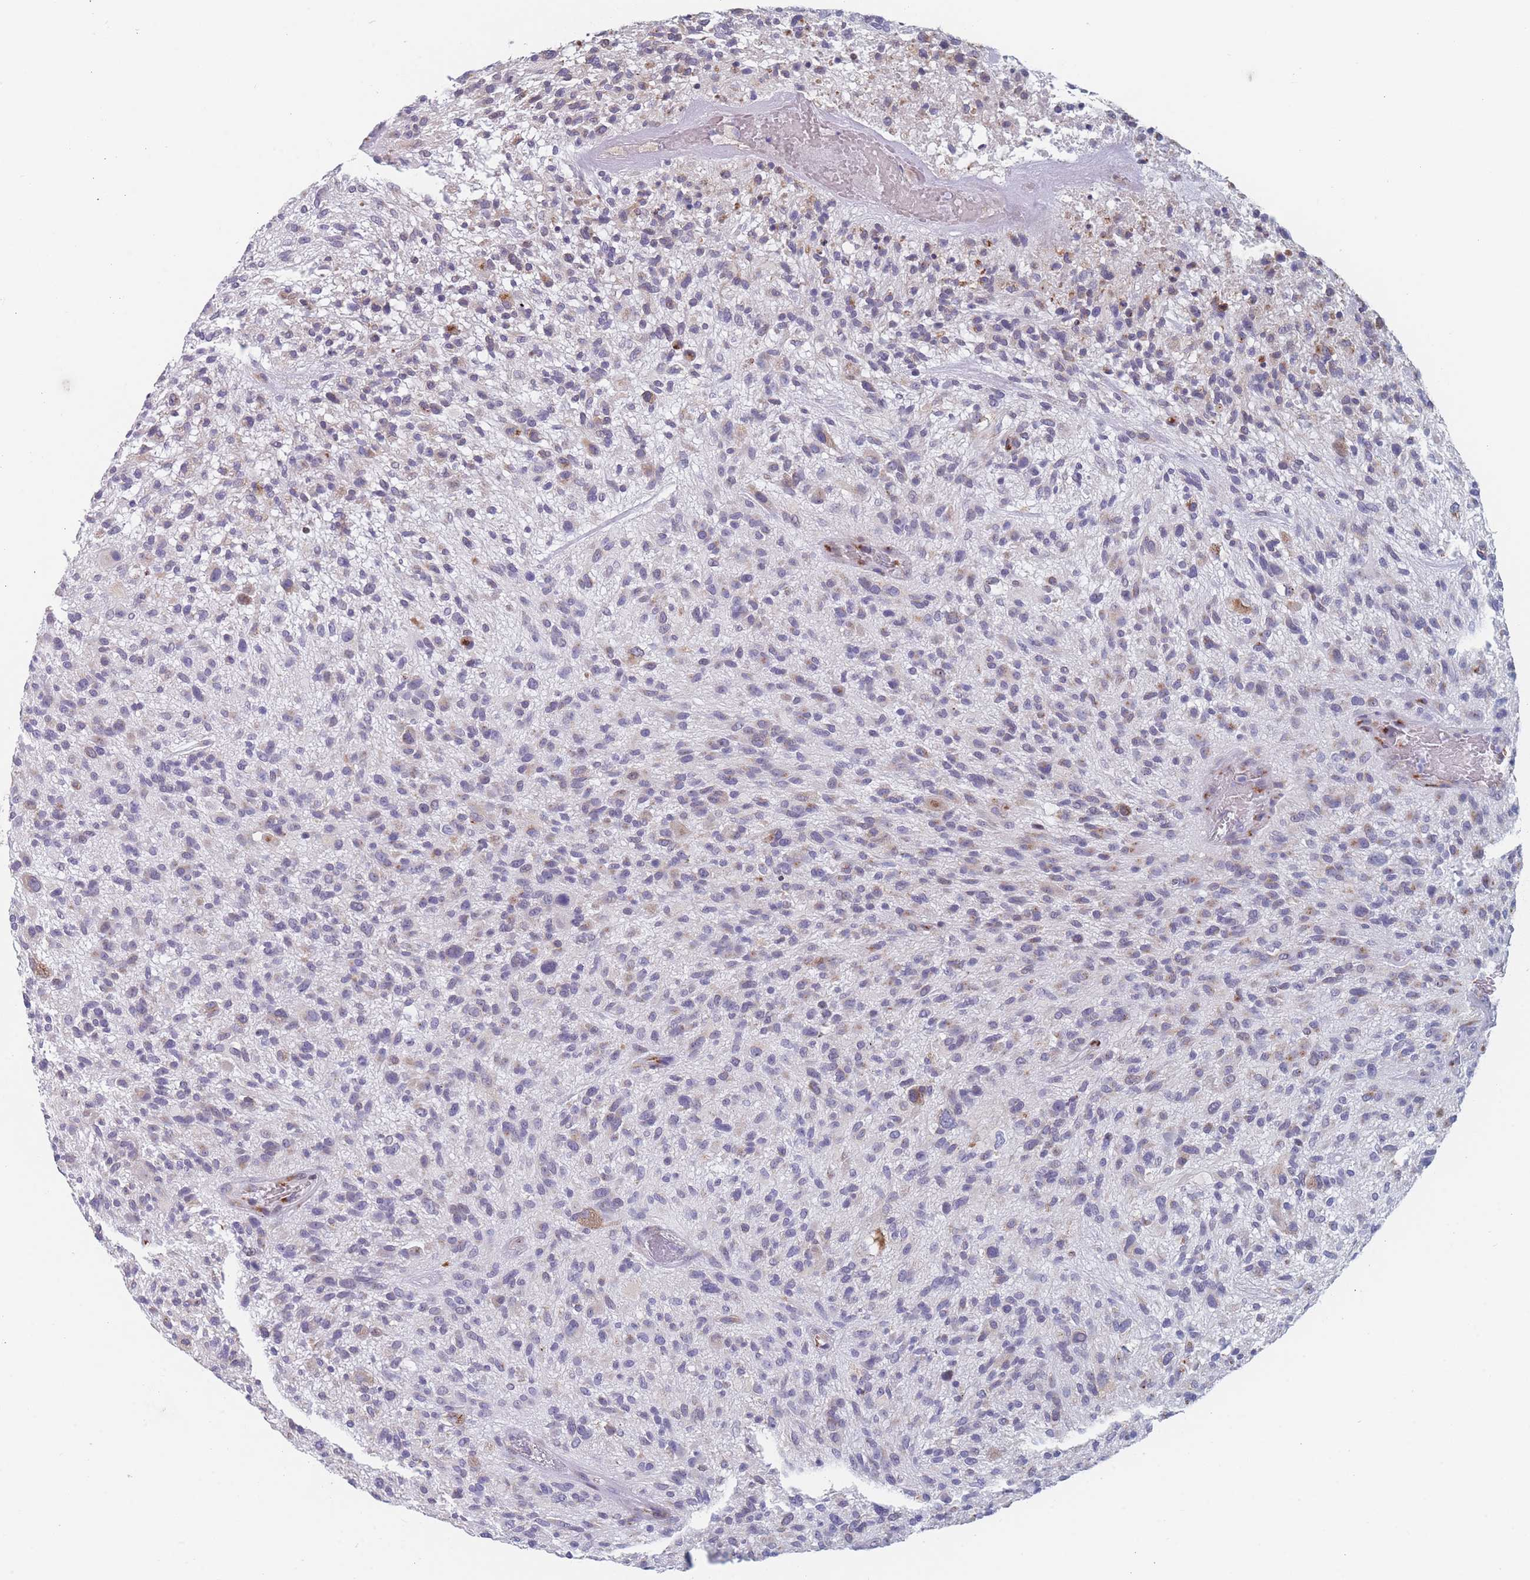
{"staining": {"intensity": "weak", "quantity": "<25%", "location": "cytoplasmic/membranous"}, "tissue": "glioma", "cell_type": "Tumor cells", "image_type": "cancer", "snomed": [{"axis": "morphology", "description": "Glioma, malignant, High grade"}, {"axis": "topography", "description": "Brain"}], "caption": "There is no significant staining in tumor cells of glioma.", "gene": "TMED10", "patient": {"sex": "male", "age": 47}}